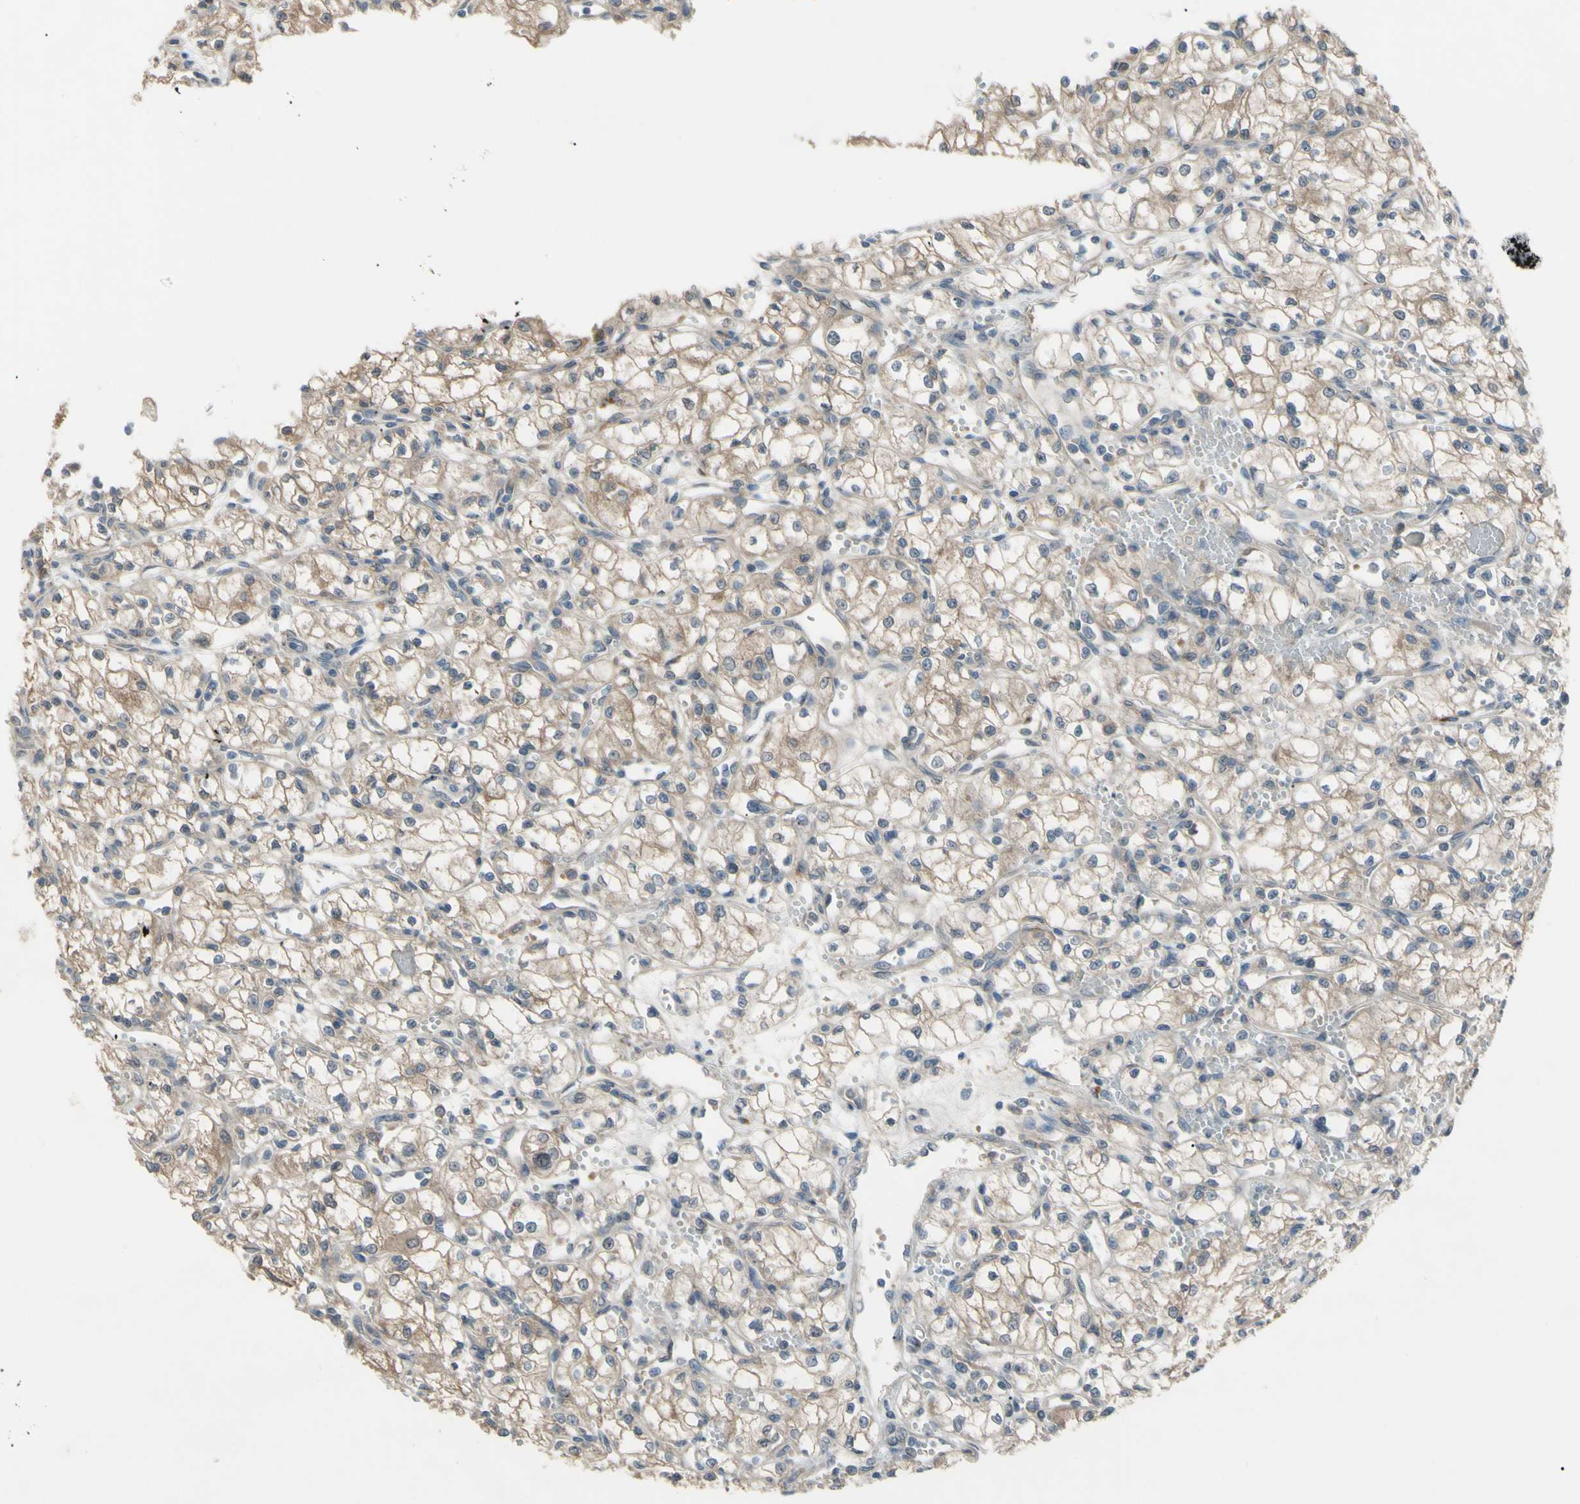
{"staining": {"intensity": "weak", "quantity": "25%-75%", "location": "cytoplasmic/membranous"}, "tissue": "renal cancer", "cell_type": "Tumor cells", "image_type": "cancer", "snomed": [{"axis": "morphology", "description": "Normal tissue, NOS"}, {"axis": "morphology", "description": "Adenocarcinoma, NOS"}, {"axis": "topography", "description": "Kidney"}], "caption": "There is low levels of weak cytoplasmic/membranous positivity in tumor cells of renal adenocarcinoma, as demonstrated by immunohistochemical staining (brown color).", "gene": "AFP", "patient": {"sex": "male", "age": 59}}